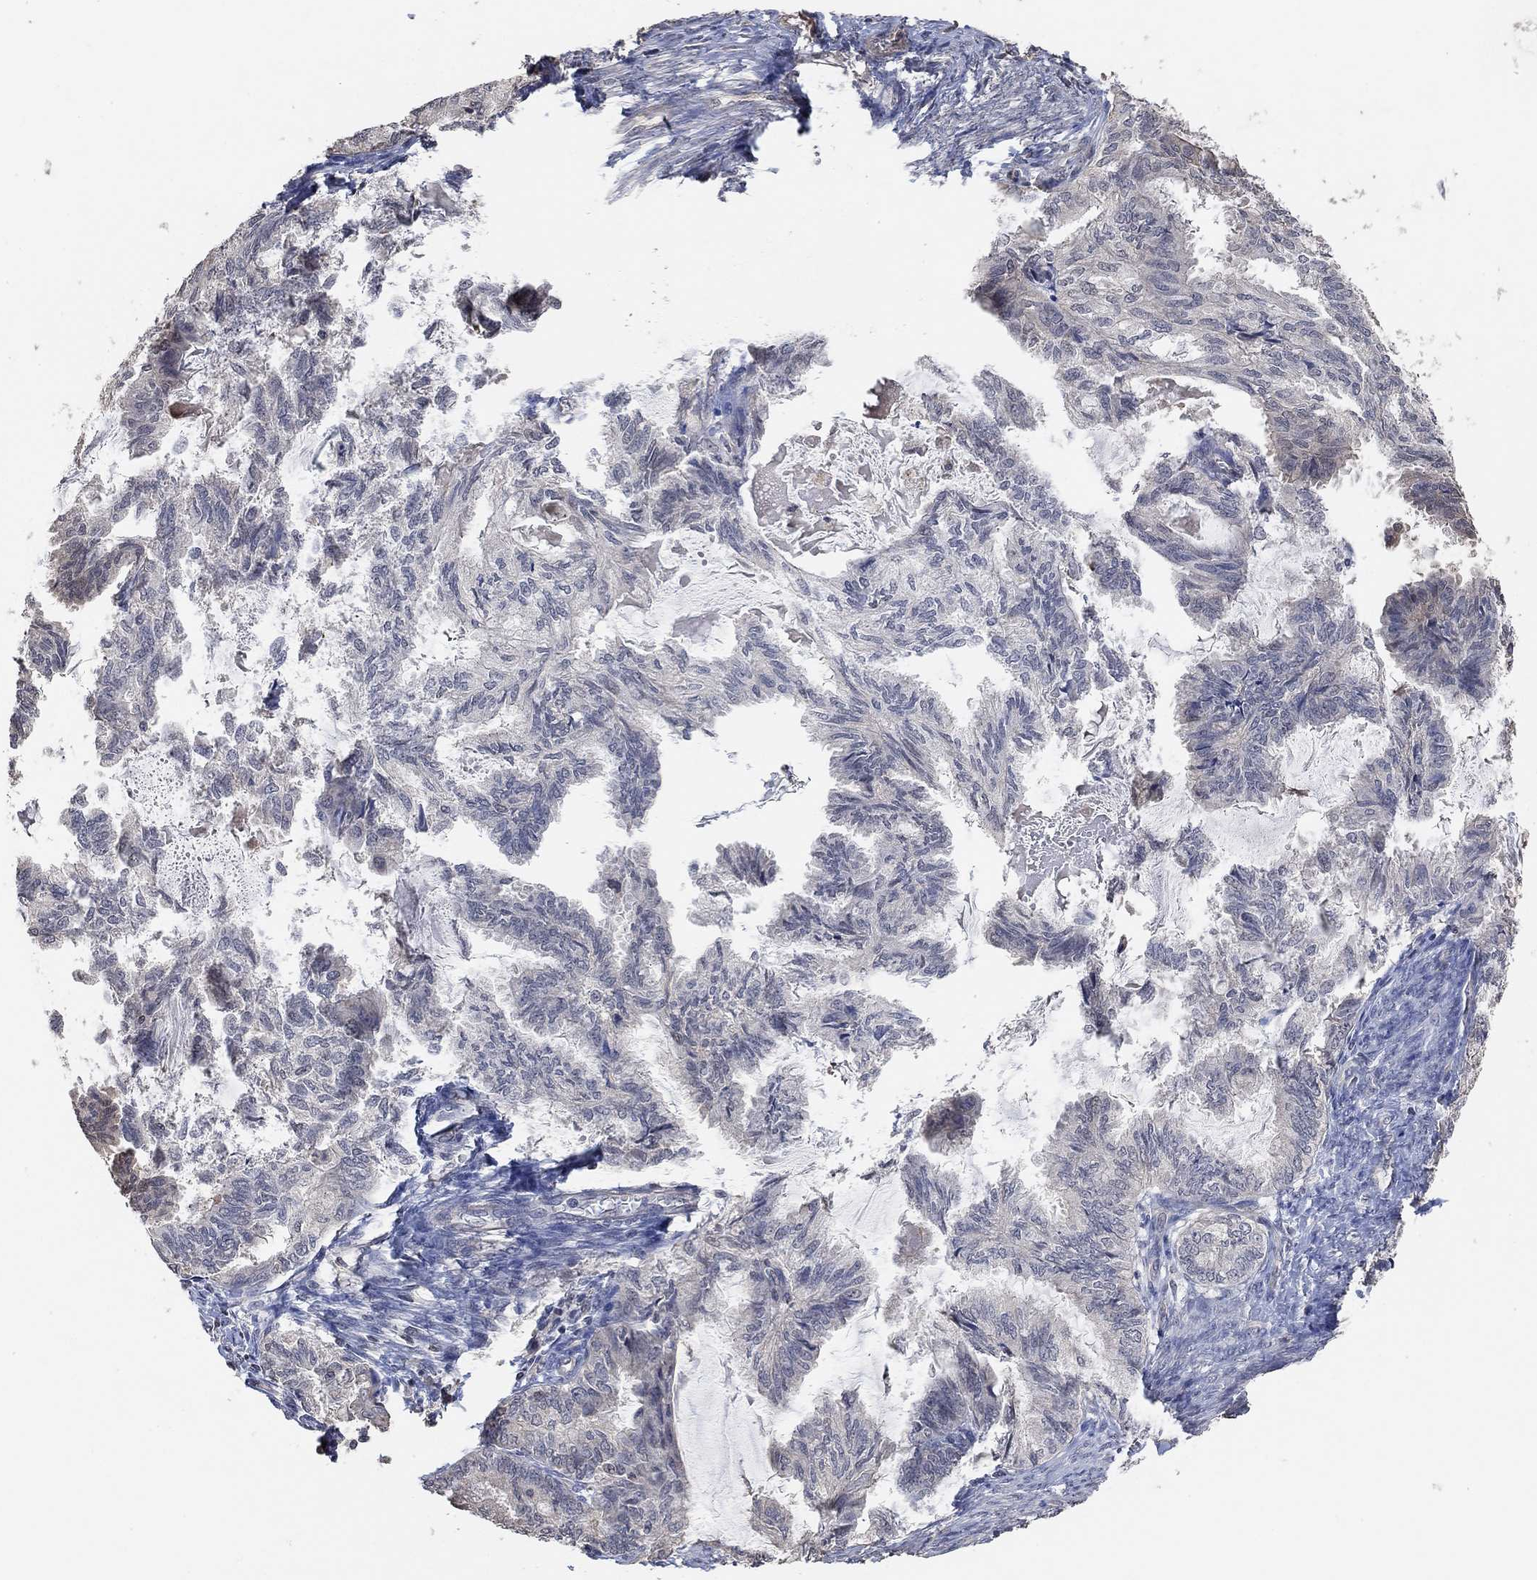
{"staining": {"intensity": "negative", "quantity": "none", "location": "none"}, "tissue": "endometrial cancer", "cell_type": "Tumor cells", "image_type": "cancer", "snomed": [{"axis": "morphology", "description": "Adenocarcinoma, NOS"}, {"axis": "topography", "description": "Endometrium"}], "caption": "The photomicrograph reveals no significant positivity in tumor cells of adenocarcinoma (endometrial). (IHC, brightfield microscopy, high magnification).", "gene": "UNC5B", "patient": {"sex": "female", "age": 86}}